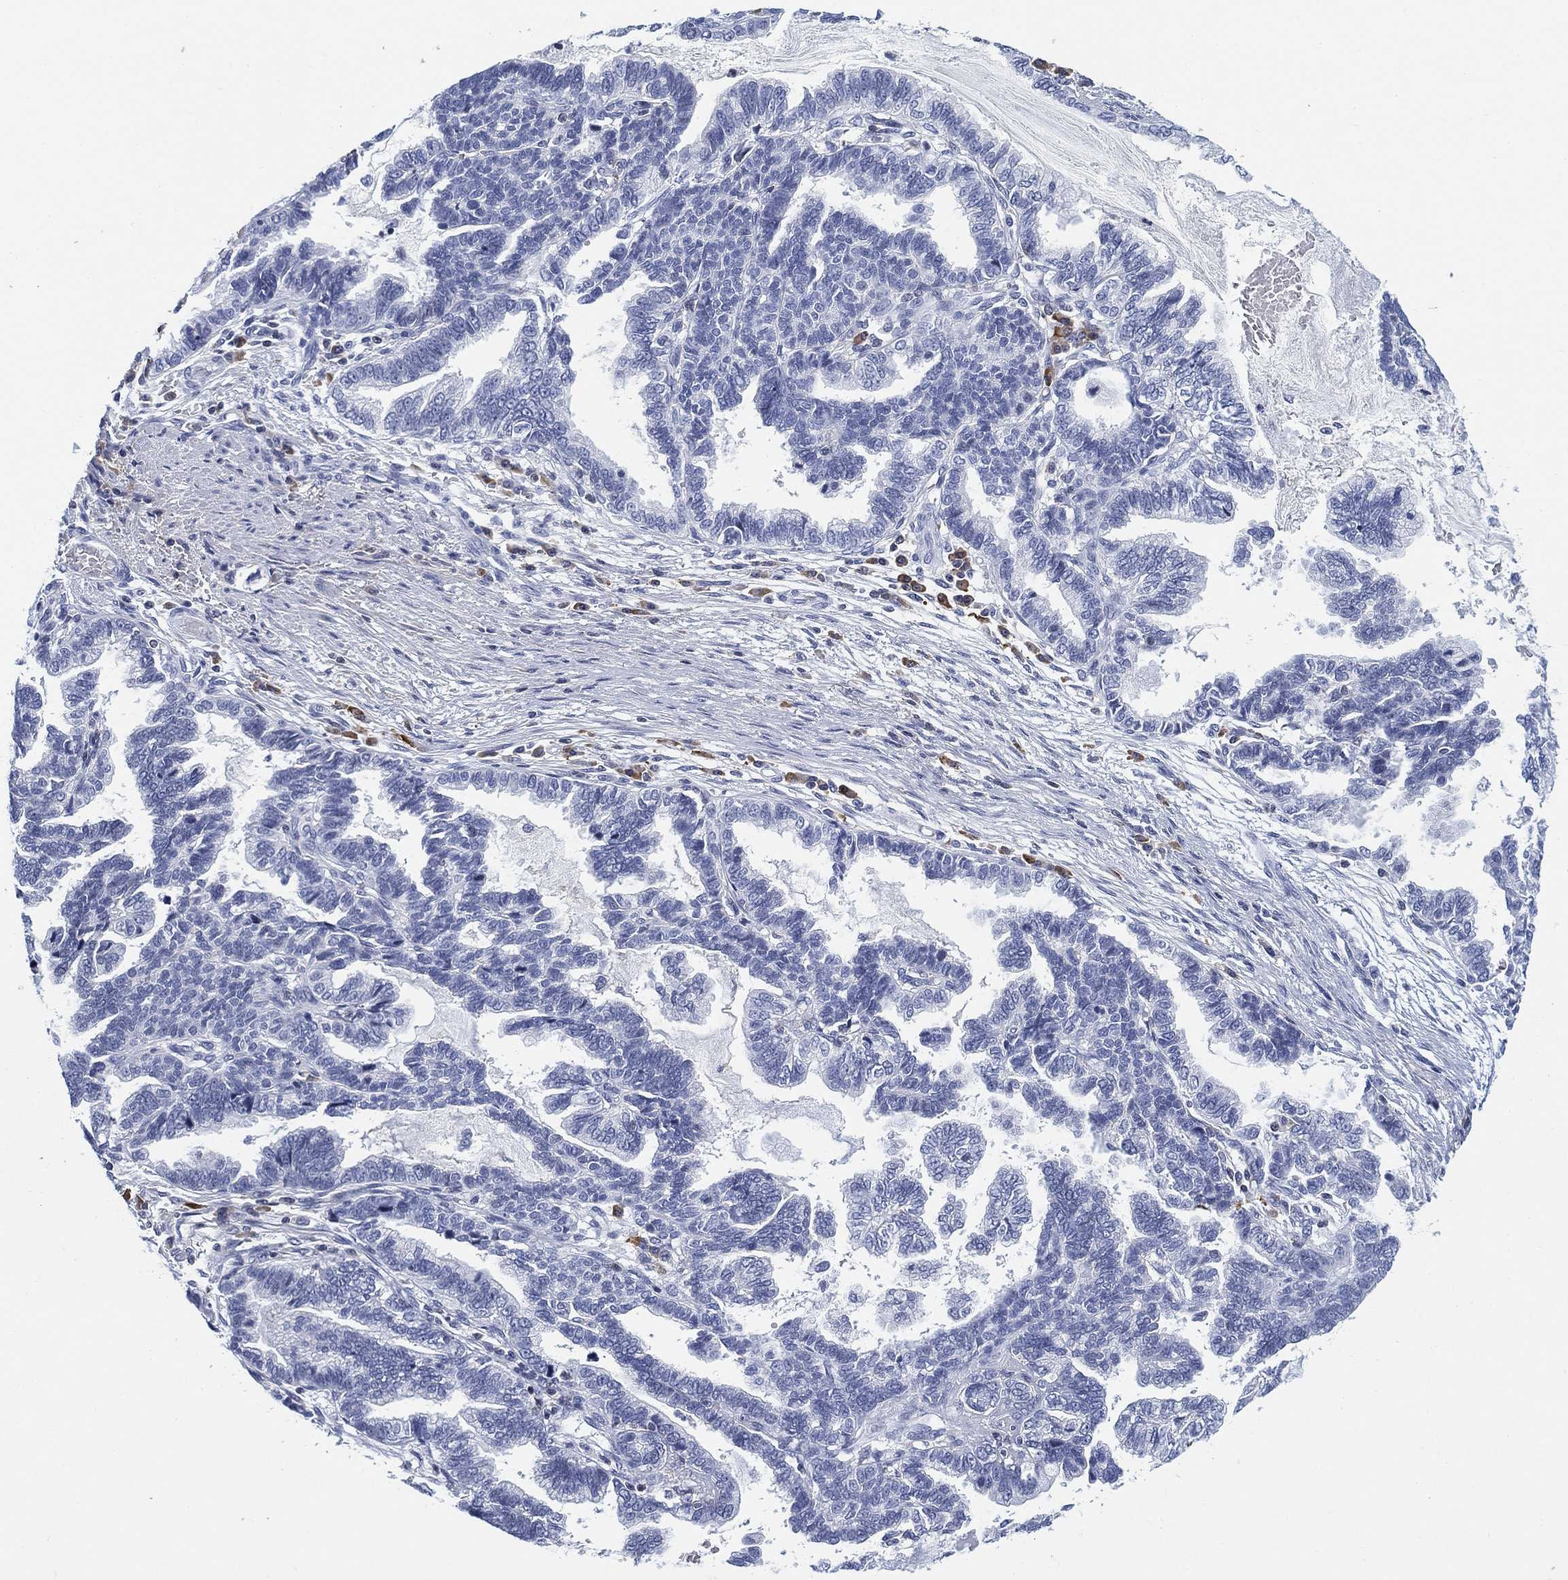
{"staining": {"intensity": "negative", "quantity": "none", "location": "none"}, "tissue": "stomach cancer", "cell_type": "Tumor cells", "image_type": "cancer", "snomed": [{"axis": "morphology", "description": "Adenocarcinoma, NOS"}, {"axis": "topography", "description": "Stomach"}], "caption": "A high-resolution image shows IHC staining of stomach cancer, which demonstrates no significant expression in tumor cells.", "gene": "FYB1", "patient": {"sex": "male", "age": 83}}